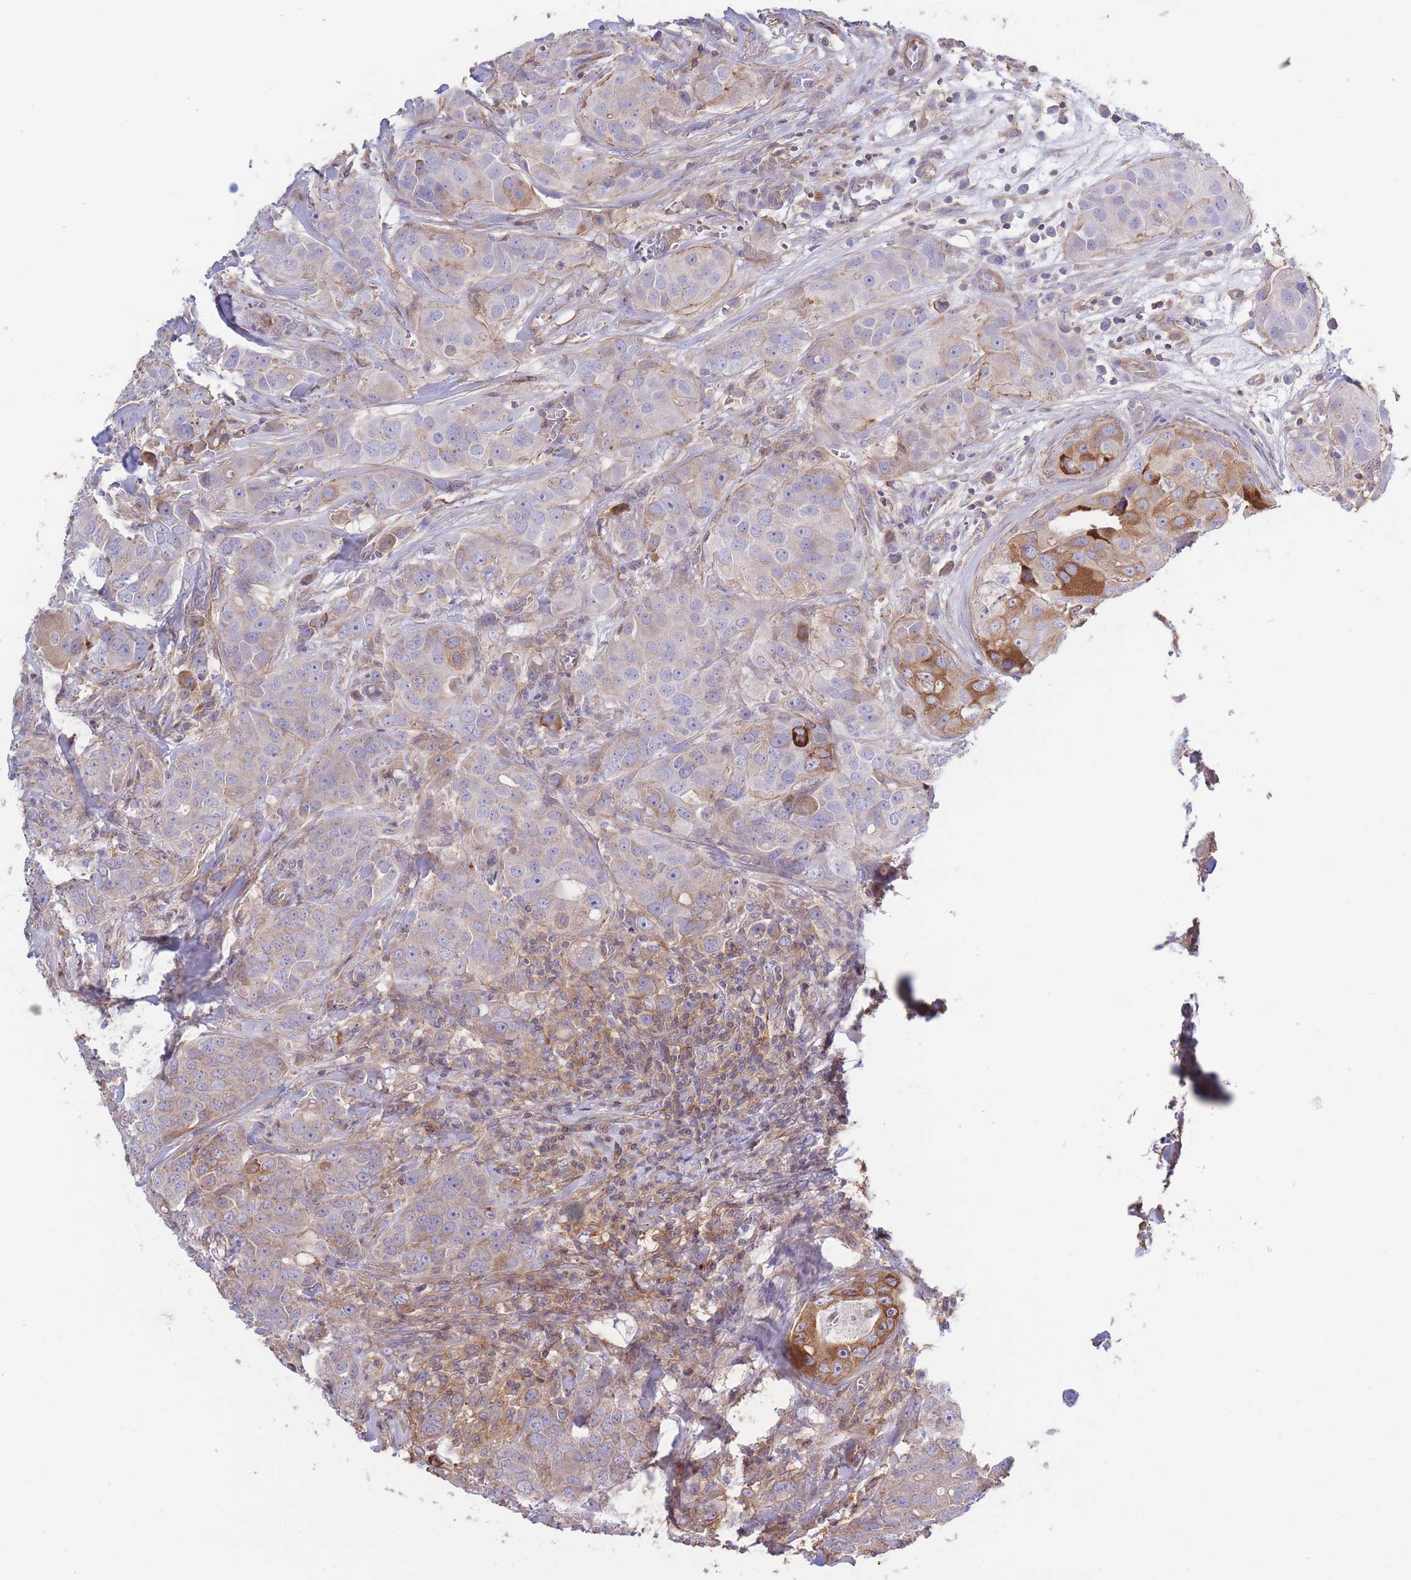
{"staining": {"intensity": "moderate", "quantity": "25%-75%", "location": "cytoplasmic/membranous"}, "tissue": "breast cancer", "cell_type": "Tumor cells", "image_type": "cancer", "snomed": [{"axis": "morphology", "description": "Duct carcinoma"}, {"axis": "topography", "description": "Breast"}], "caption": "Infiltrating ductal carcinoma (breast) was stained to show a protein in brown. There is medium levels of moderate cytoplasmic/membranous positivity in about 25%-75% of tumor cells.", "gene": "LRRN4CL", "patient": {"sex": "female", "age": 43}}